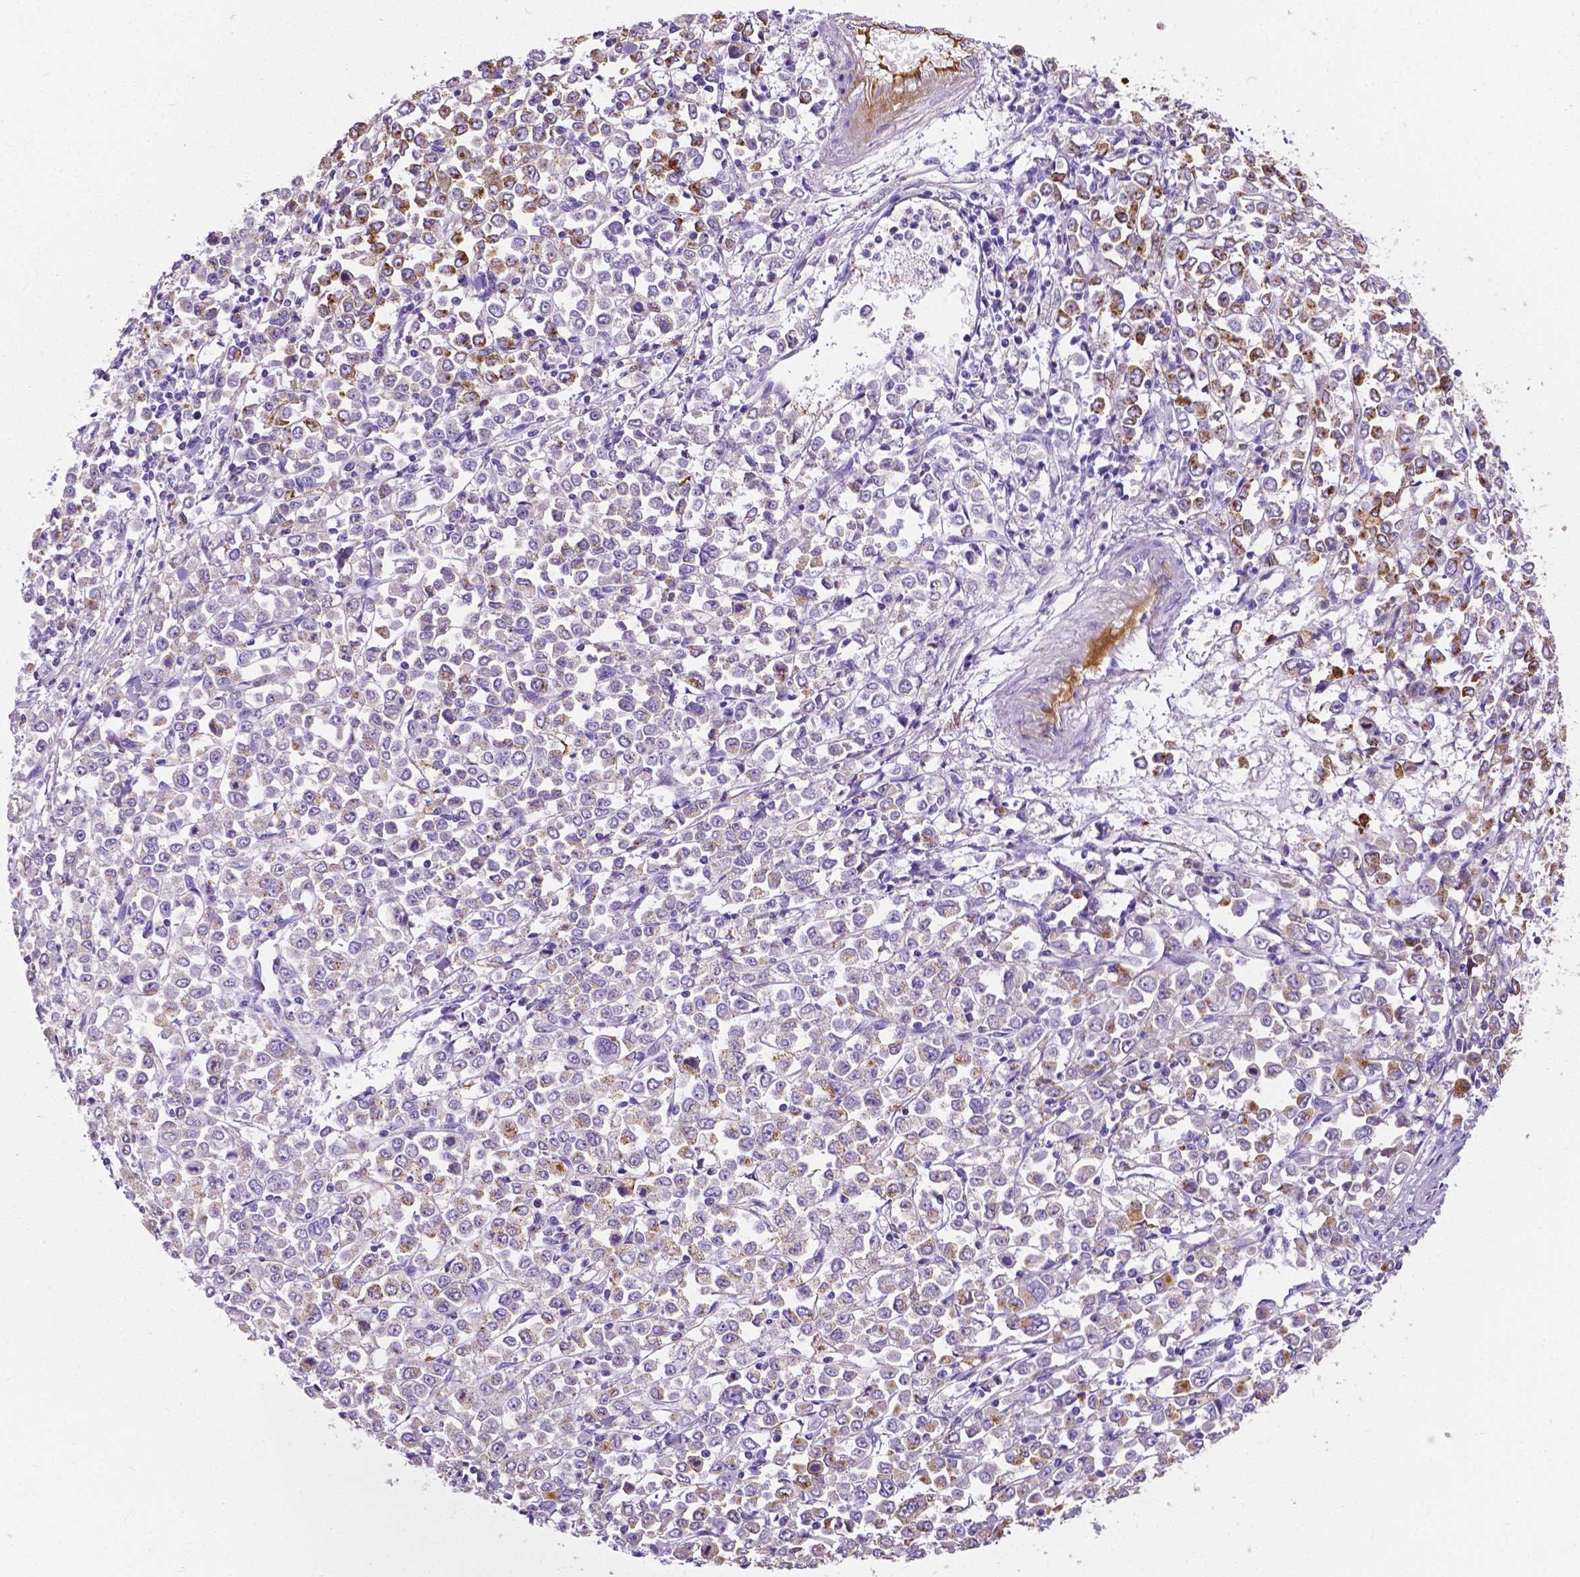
{"staining": {"intensity": "moderate", "quantity": "<25%", "location": "cytoplasmic/membranous"}, "tissue": "stomach cancer", "cell_type": "Tumor cells", "image_type": "cancer", "snomed": [{"axis": "morphology", "description": "Adenocarcinoma, NOS"}, {"axis": "topography", "description": "Stomach, upper"}], "caption": "Immunohistochemistry (IHC) micrograph of stomach cancer stained for a protein (brown), which reveals low levels of moderate cytoplasmic/membranous positivity in about <25% of tumor cells.", "gene": "APOE", "patient": {"sex": "male", "age": 70}}